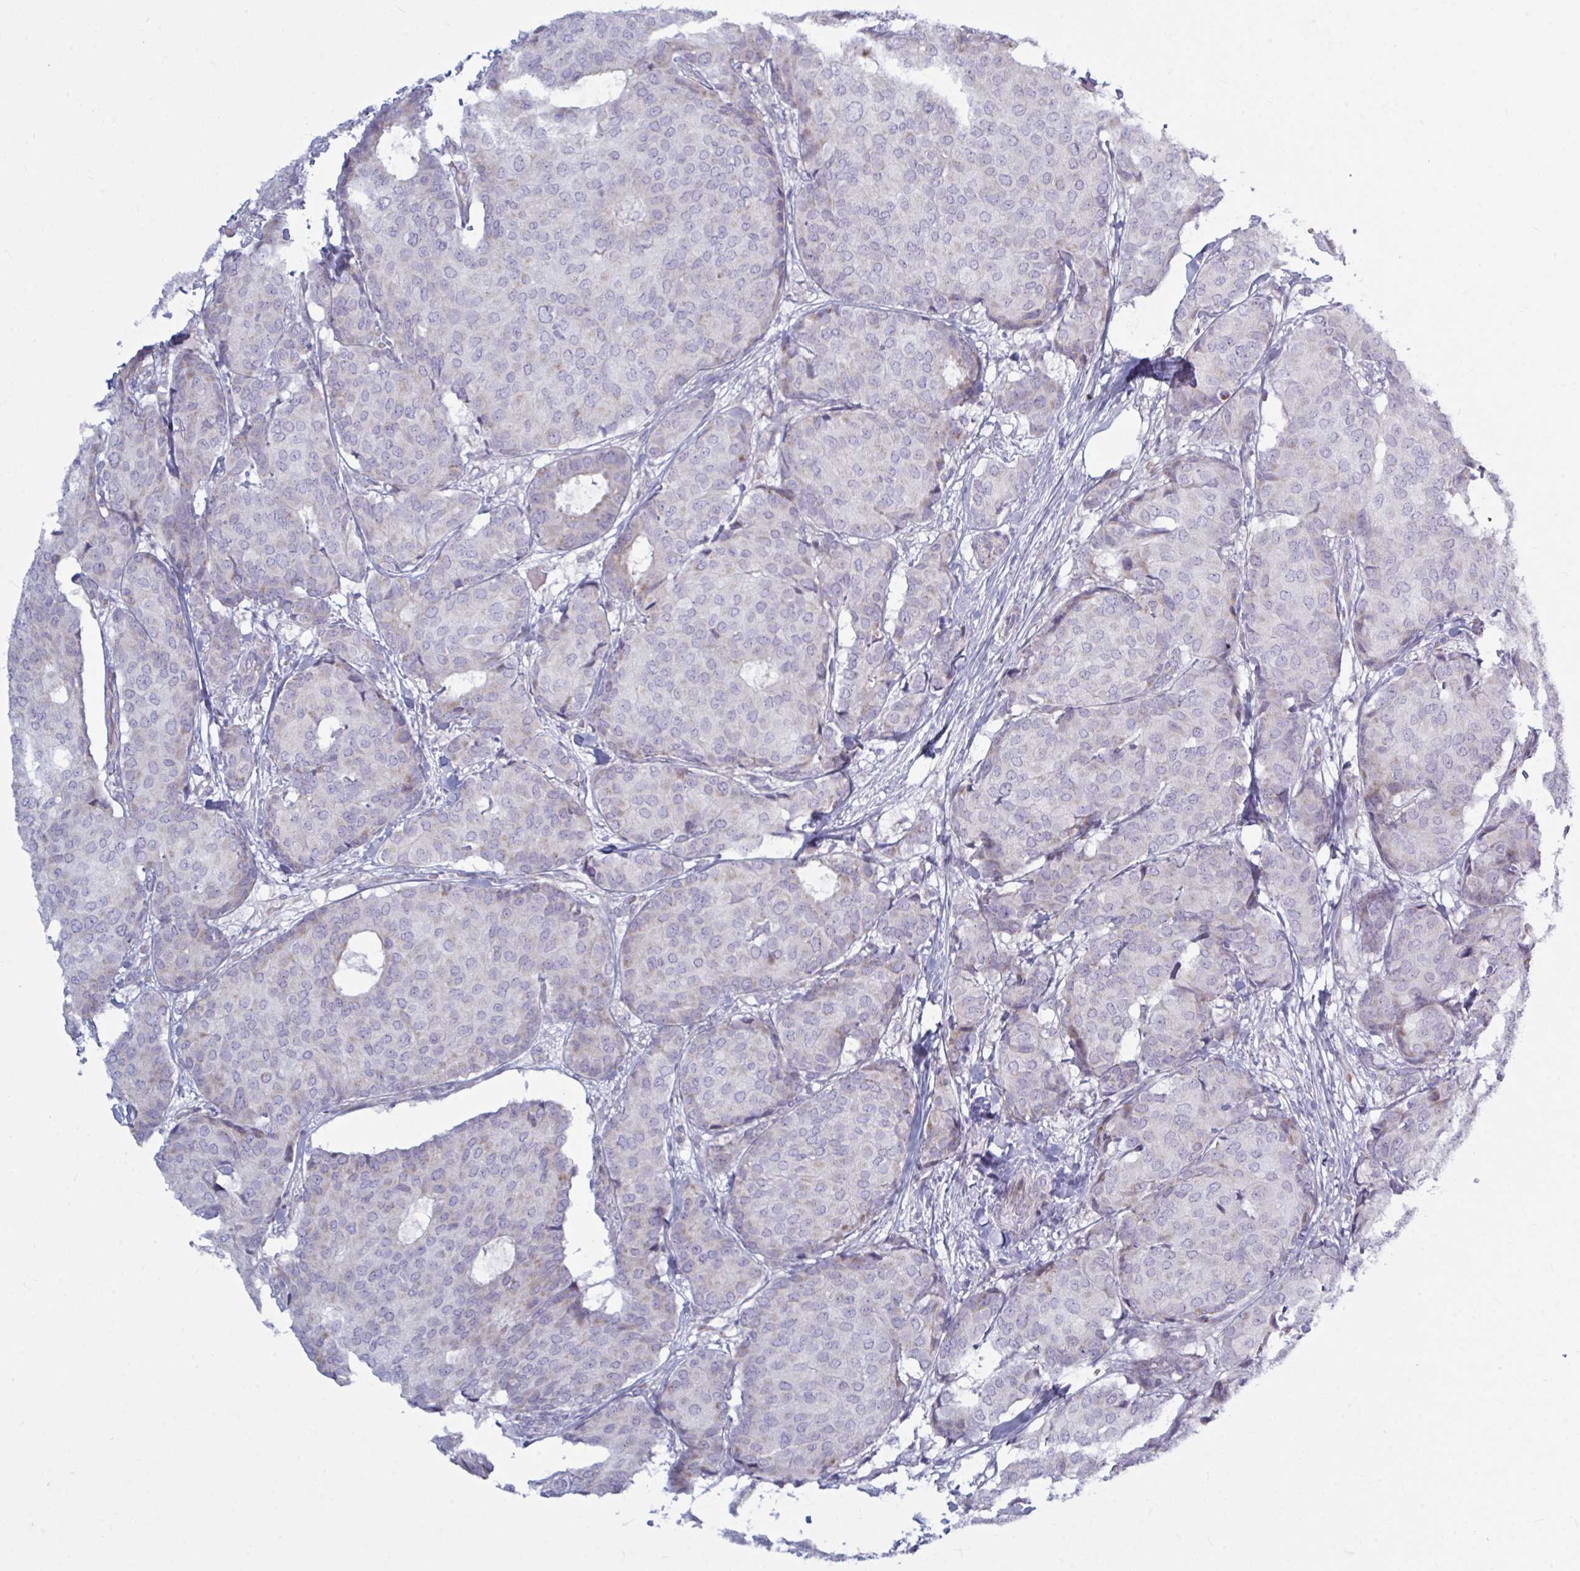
{"staining": {"intensity": "negative", "quantity": "none", "location": "none"}, "tissue": "breast cancer", "cell_type": "Tumor cells", "image_type": "cancer", "snomed": [{"axis": "morphology", "description": "Duct carcinoma"}, {"axis": "topography", "description": "Breast"}], "caption": "Tumor cells are negative for brown protein staining in breast cancer (intraductal carcinoma).", "gene": "ATG9A", "patient": {"sex": "female", "age": 75}}